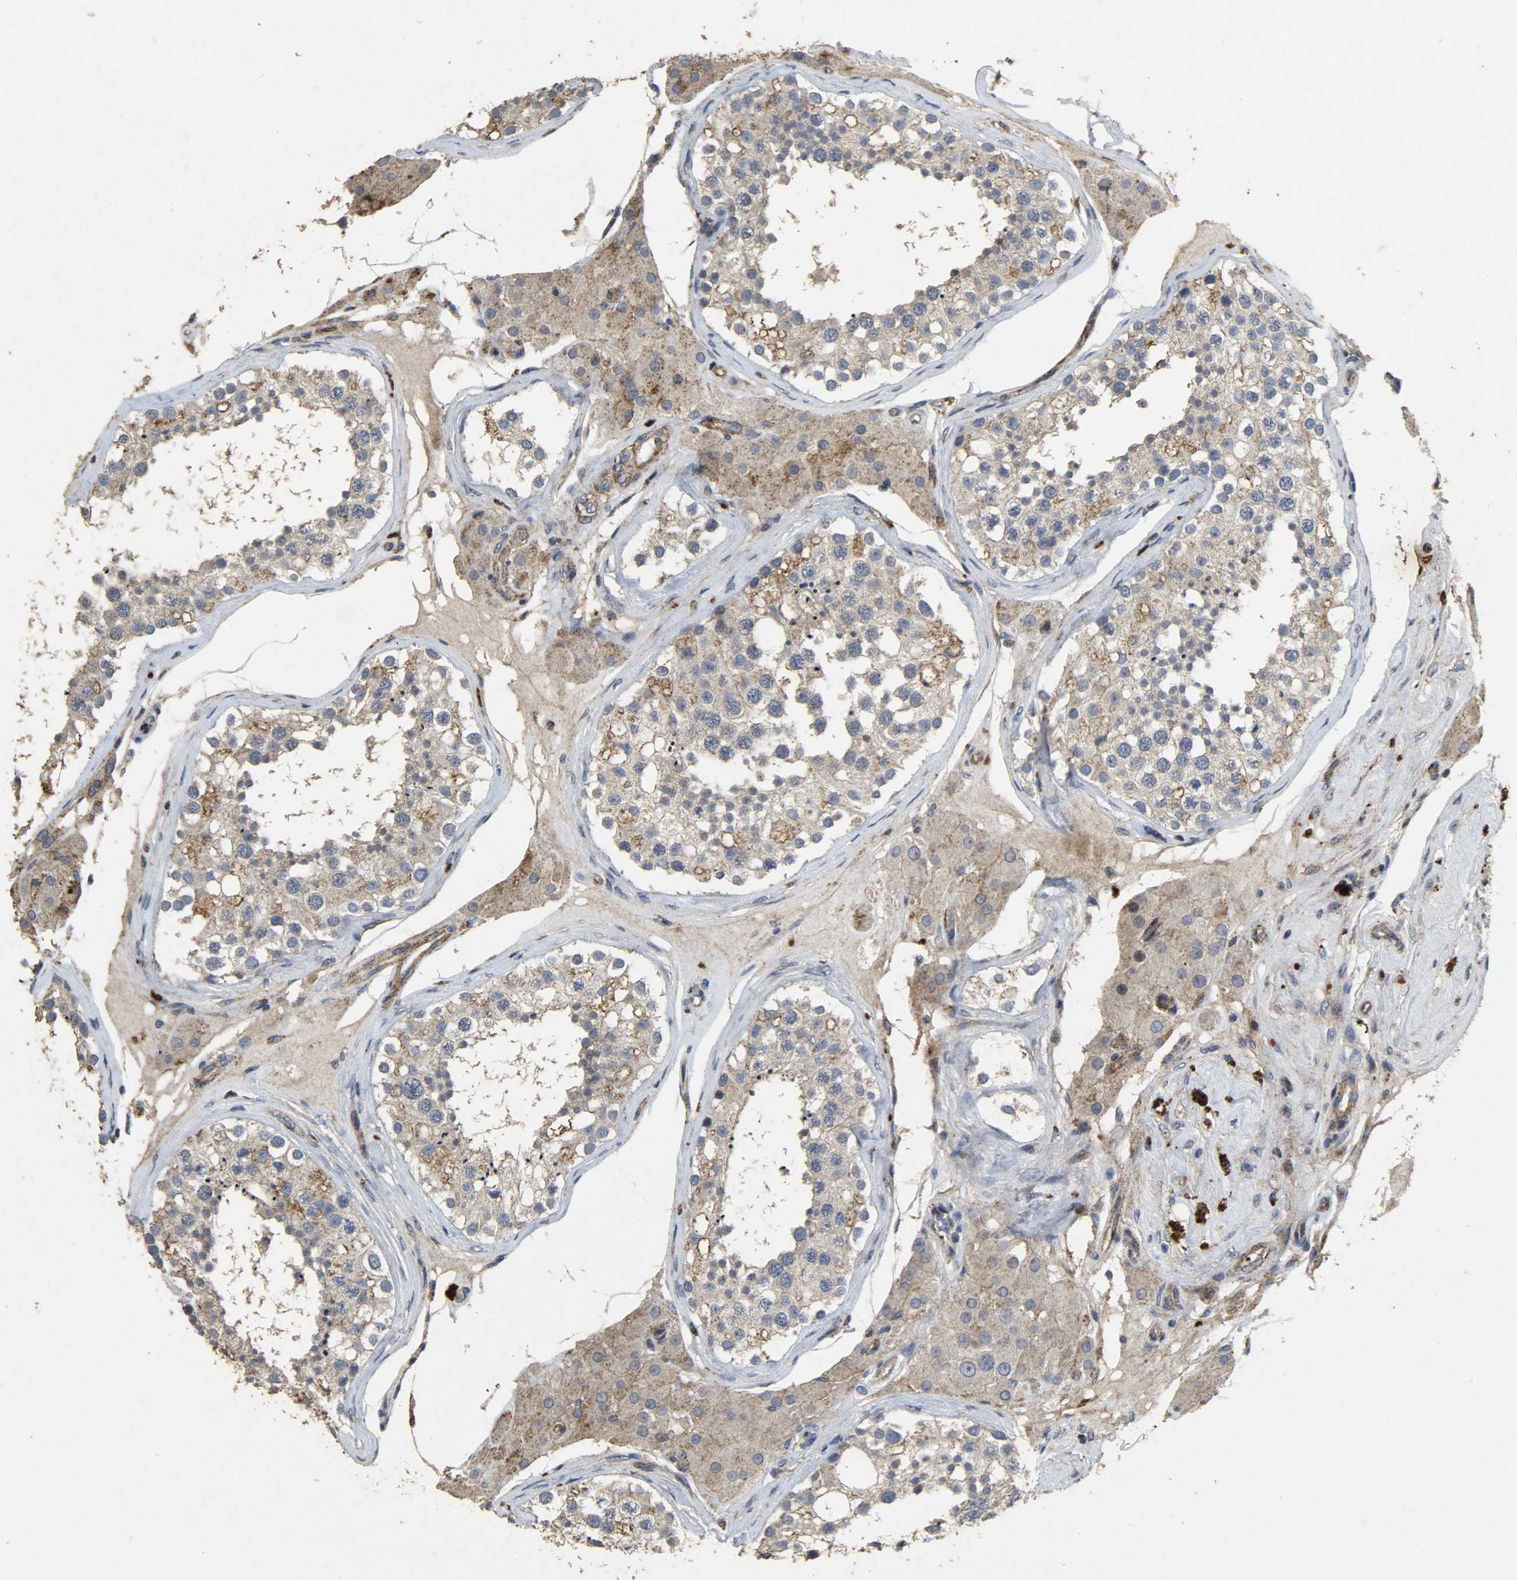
{"staining": {"intensity": "moderate", "quantity": ">75%", "location": "cytoplasmic/membranous"}, "tissue": "testis", "cell_type": "Cells in seminiferous ducts", "image_type": "normal", "snomed": [{"axis": "morphology", "description": "Normal tissue, NOS"}, {"axis": "topography", "description": "Testis"}], "caption": "IHC of normal testis demonstrates medium levels of moderate cytoplasmic/membranous staining in about >75% of cells in seminiferous ducts. The protein of interest is stained brown, and the nuclei are stained in blue (DAB (3,3'-diaminobenzidine) IHC with brightfield microscopy, high magnification).", "gene": "TPM4", "patient": {"sex": "male", "age": 68}}